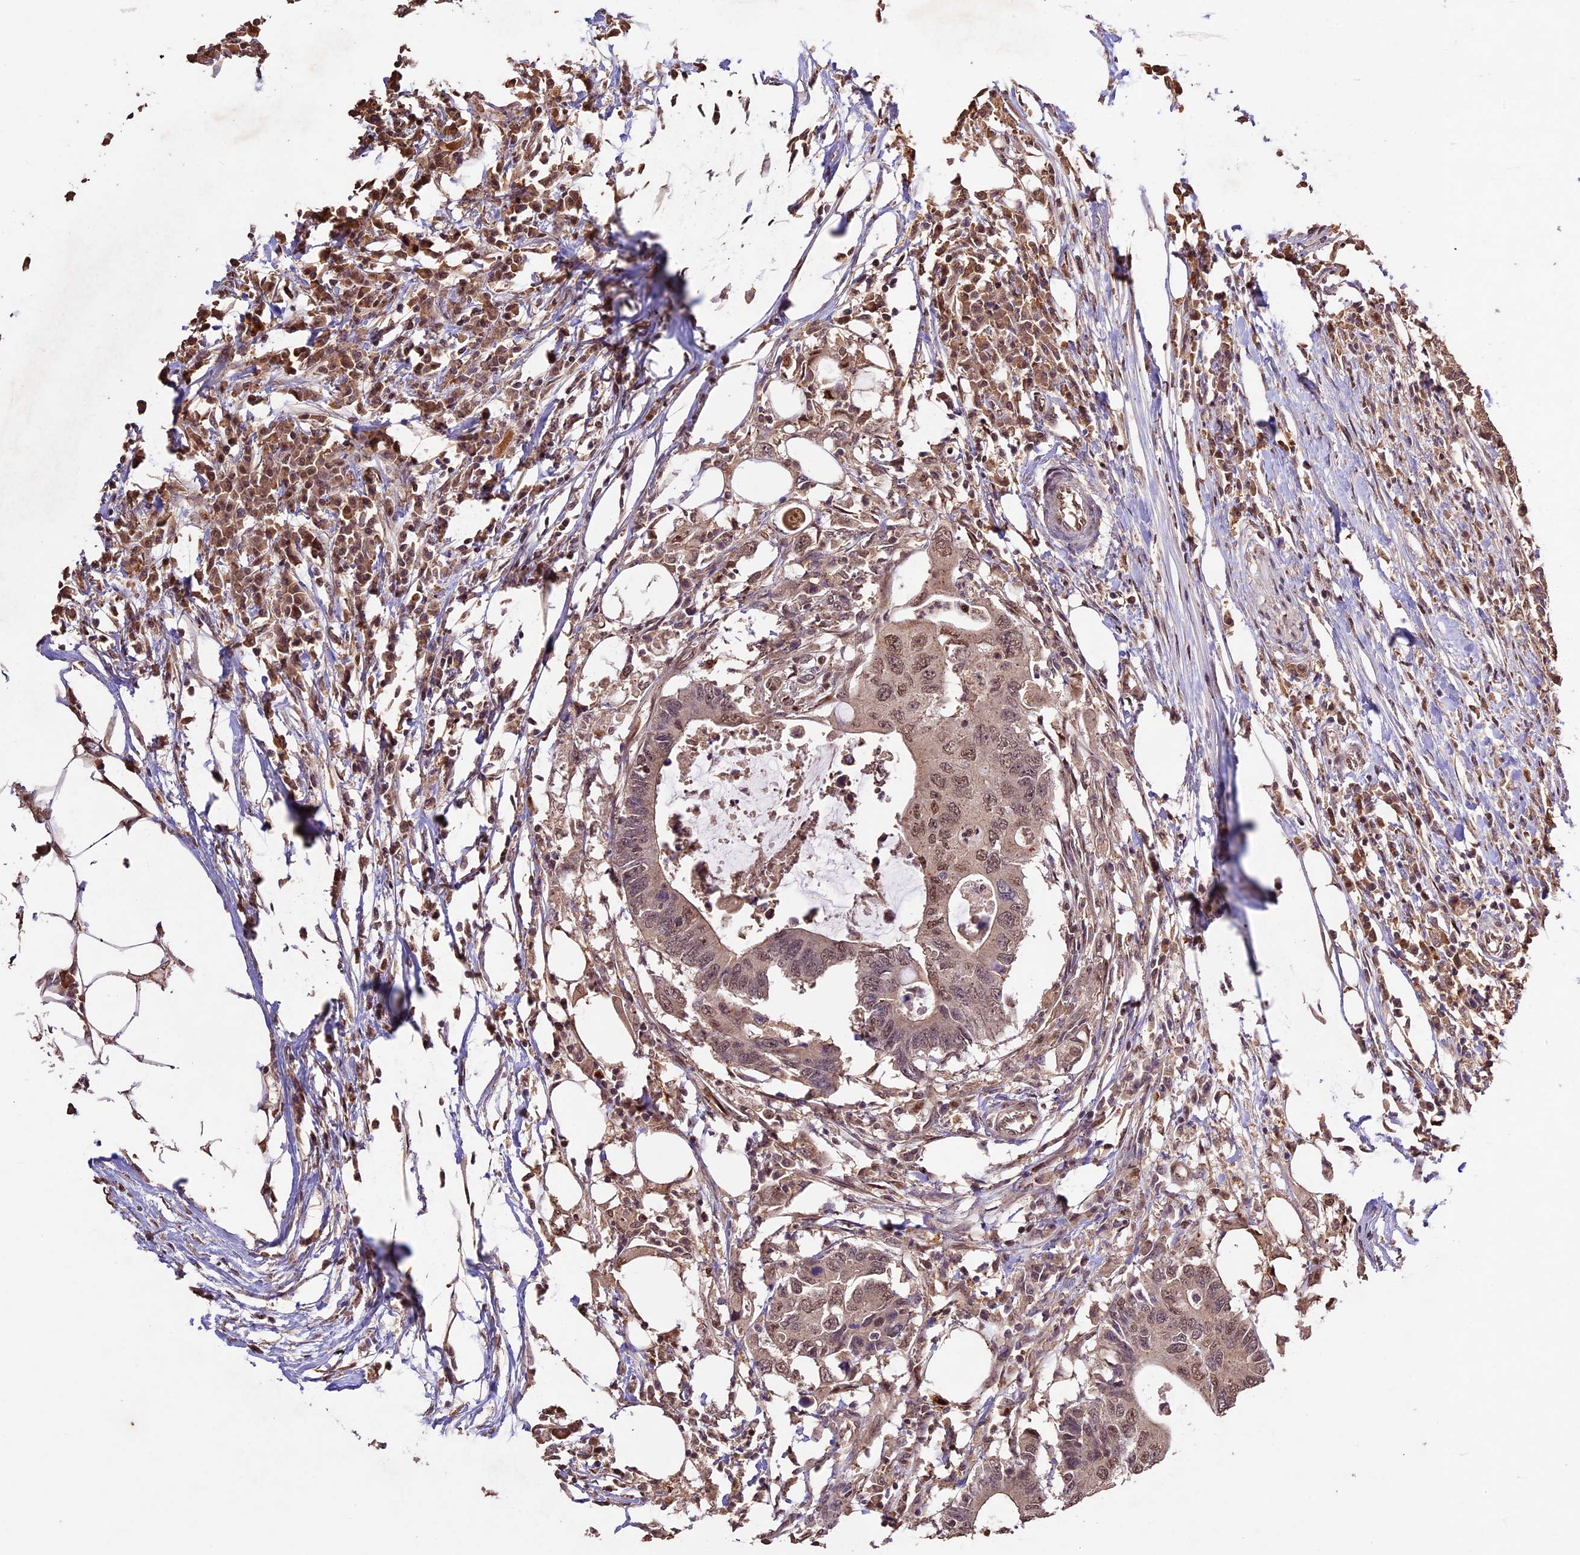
{"staining": {"intensity": "moderate", "quantity": ">75%", "location": "cytoplasmic/membranous,nuclear"}, "tissue": "colorectal cancer", "cell_type": "Tumor cells", "image_type": "cancer", "snomed": [{"axis": "morphology", "description": "Adenocarcinoma, NOS"}, {"axis": "topography", "description": "Colon"}], "caption": "Brown immunohistochemical staining in colorectal adenocarcinoma displays moderate cytoplasmic/membranous and nuclear positivity in approximately >75% of tumor cells.", "gene": "CDKN2AIP", "patient": {"sex": "male", "age": 71}}